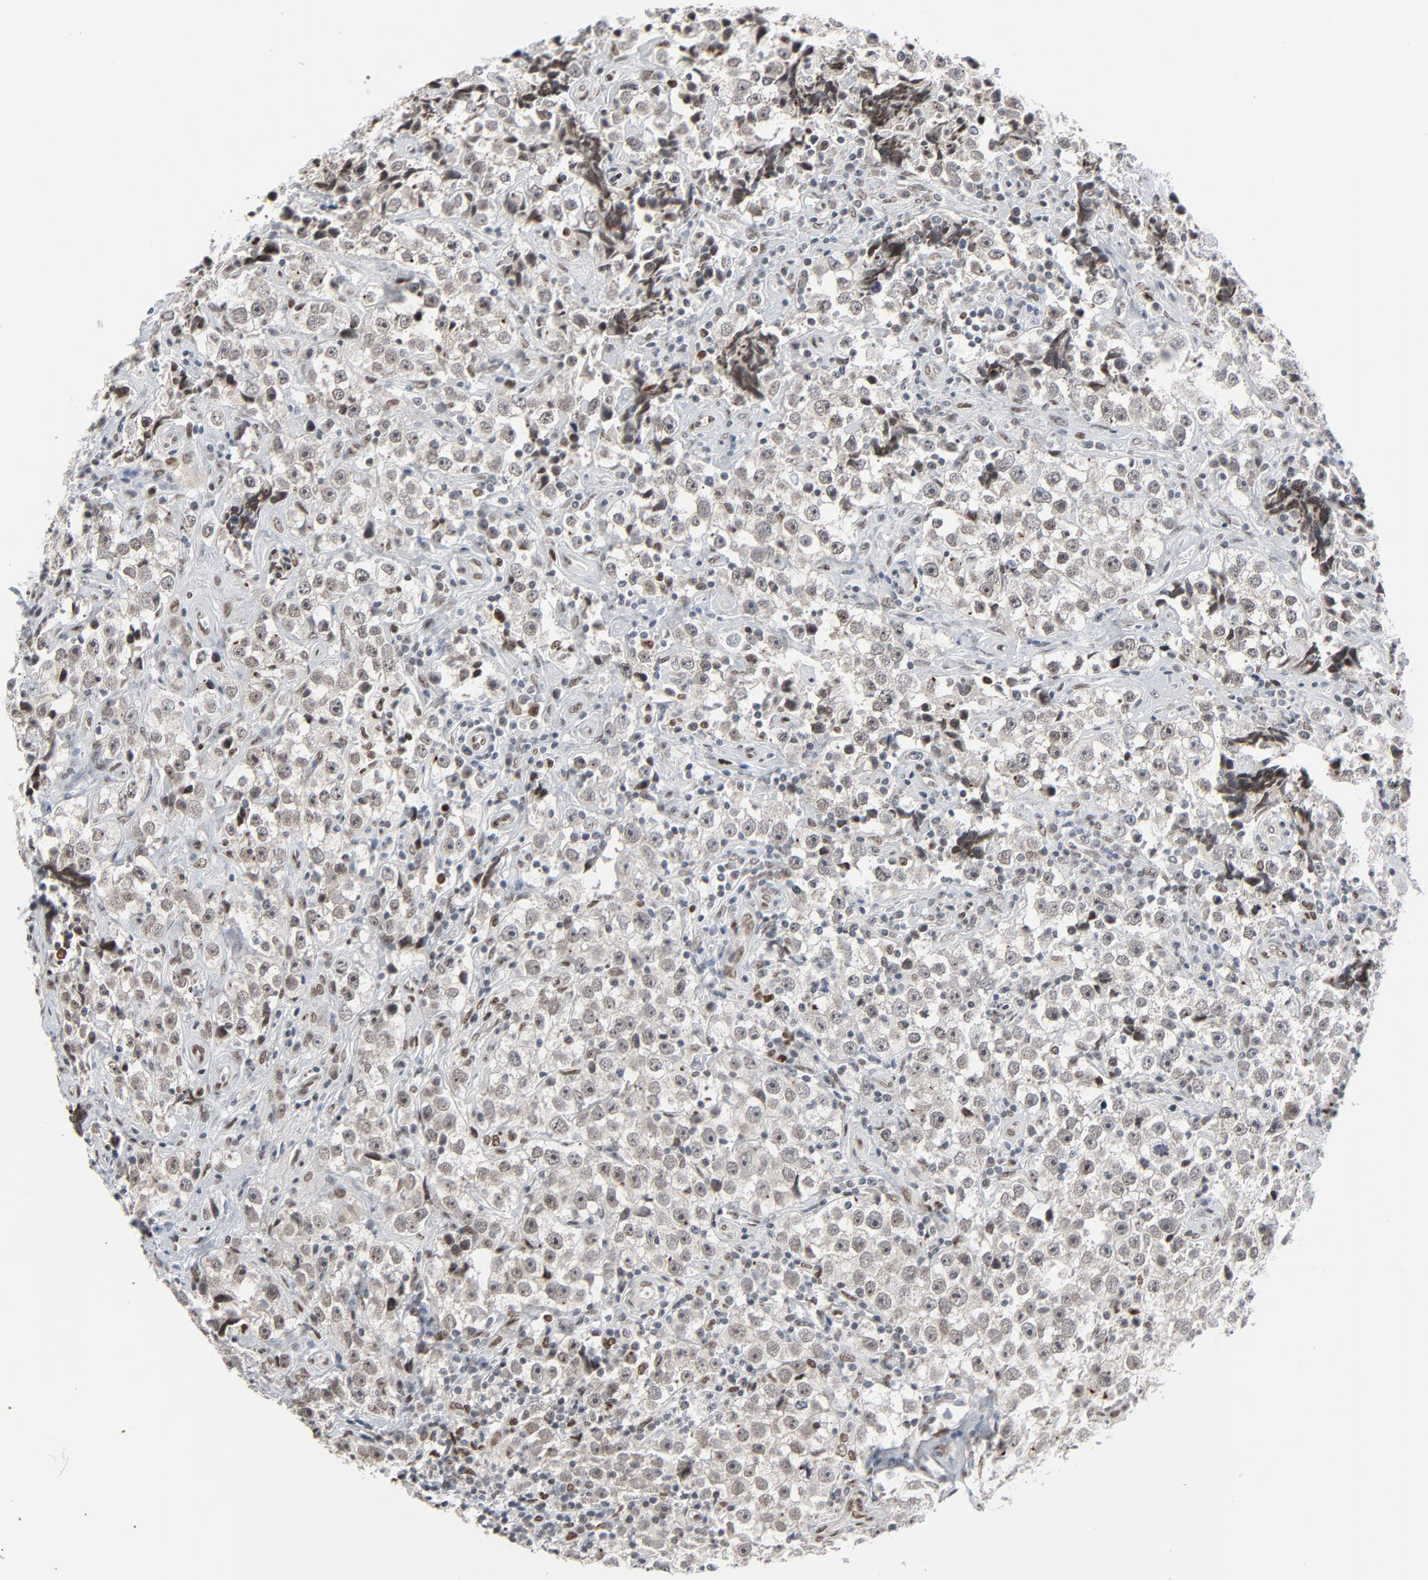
{"staining": {"intensity": "negative", "quantity": "none", "location": "none"}, "tissue": "testis cancer", "cell_type": "Tumor cells", "image_type": "cancer", "snomed": [{"axis": "morphology", "description": "Seminoma, NOS"}, {"axis": "topography", "description": "Testis"}], "caption": "A micrograph of human testis seminoma is negative for staining in tumor cells.", "gene": "CUX1", "patient": {"sex": "male", "age": 32}}